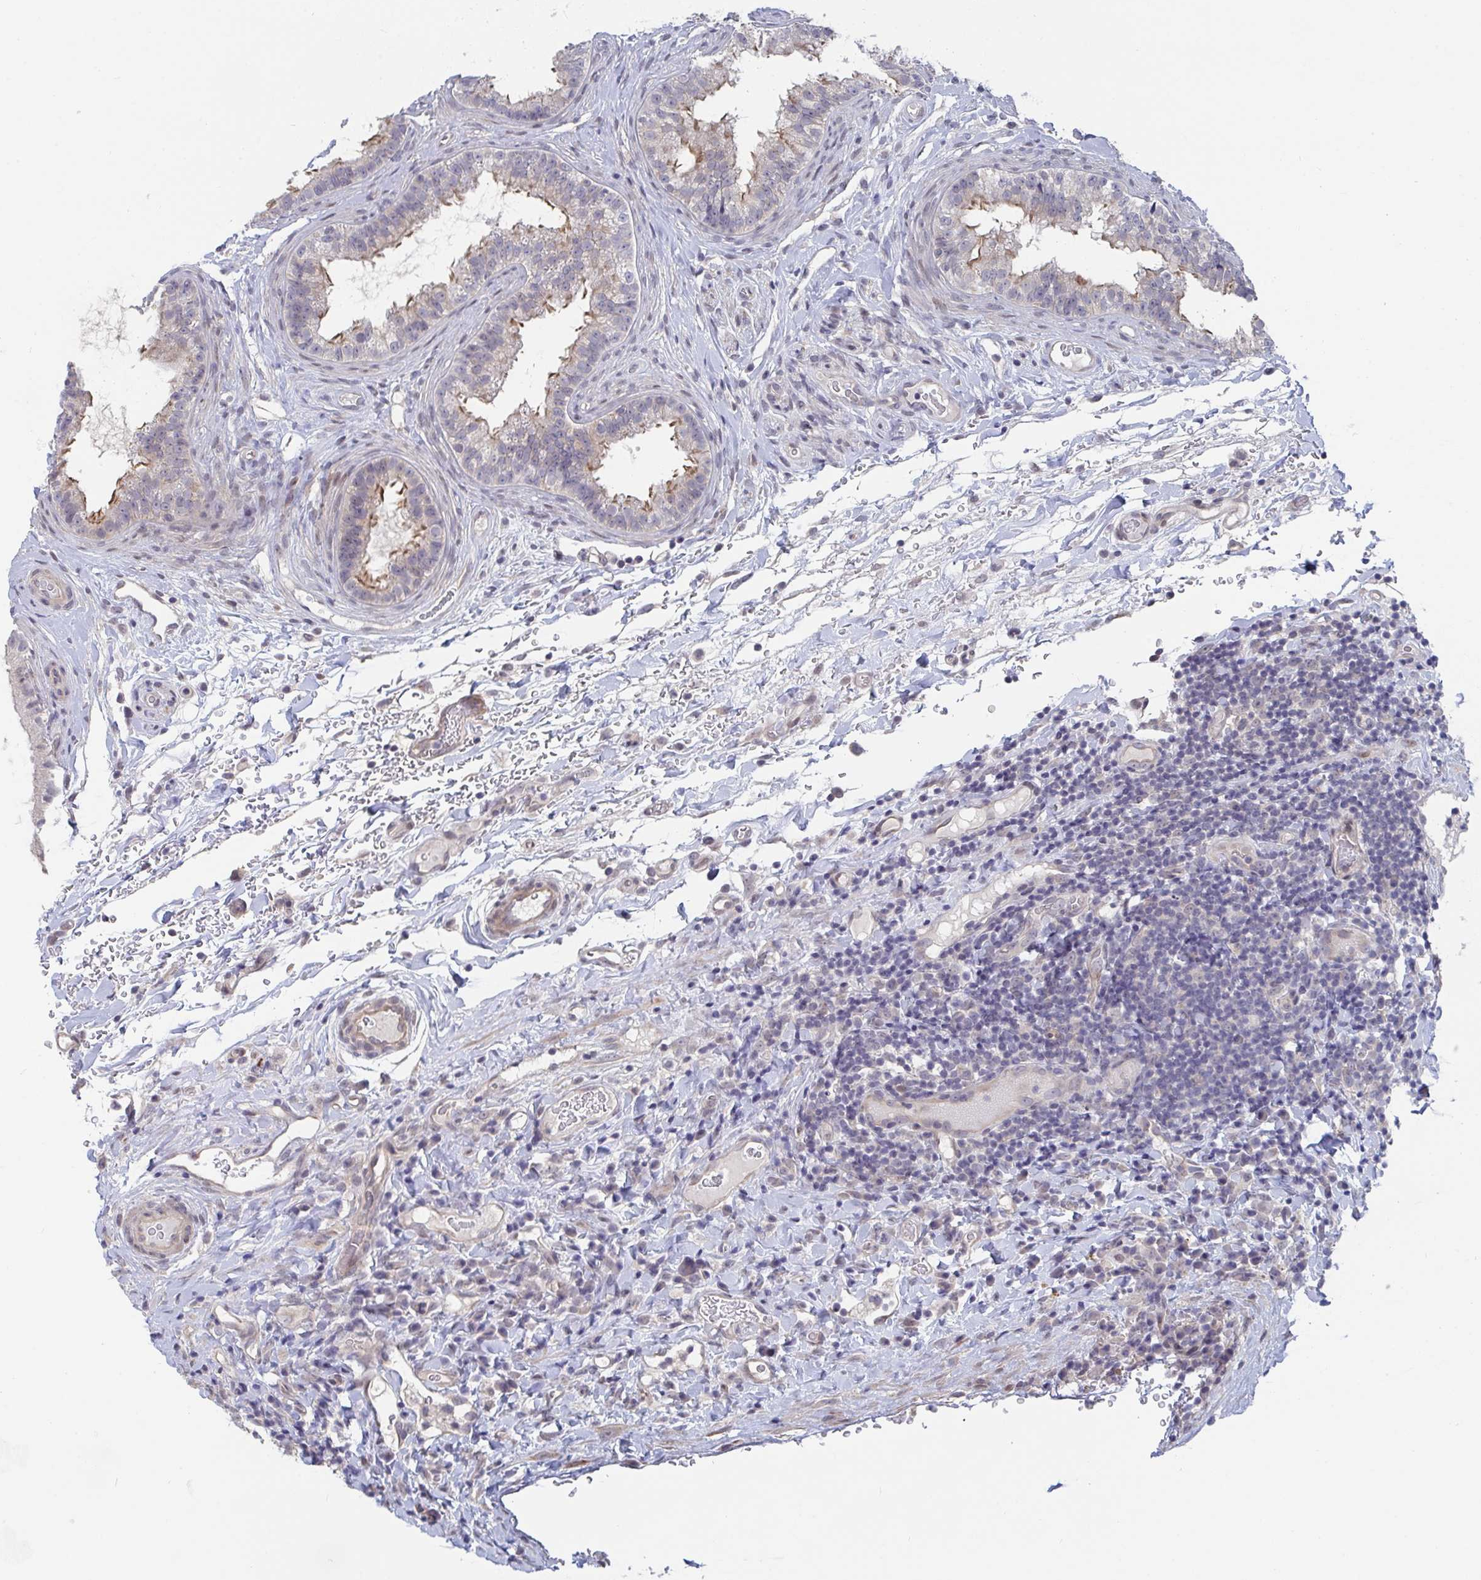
{"staining": {"intensity": "moderate", "quantity": "<25%", "location": "cytoplasmic/membranous"}, "tissue": "epididymis", "cell_type": "Glandular cells", "image_type": "normal", "snomed": [{"axis": "morphology", "description": "Normal tissue, NOS"}, {"axis": "topography", "description": "Epididymis"}], "caption": "Protein expression by immunohistochemistry (IHC) shows moderate cytoplasmic/membranous staining in about <25% of glandular cells in normal epididymis.", "gene": "FAM156A", "patient": {"sex": "male", "age": 23}}